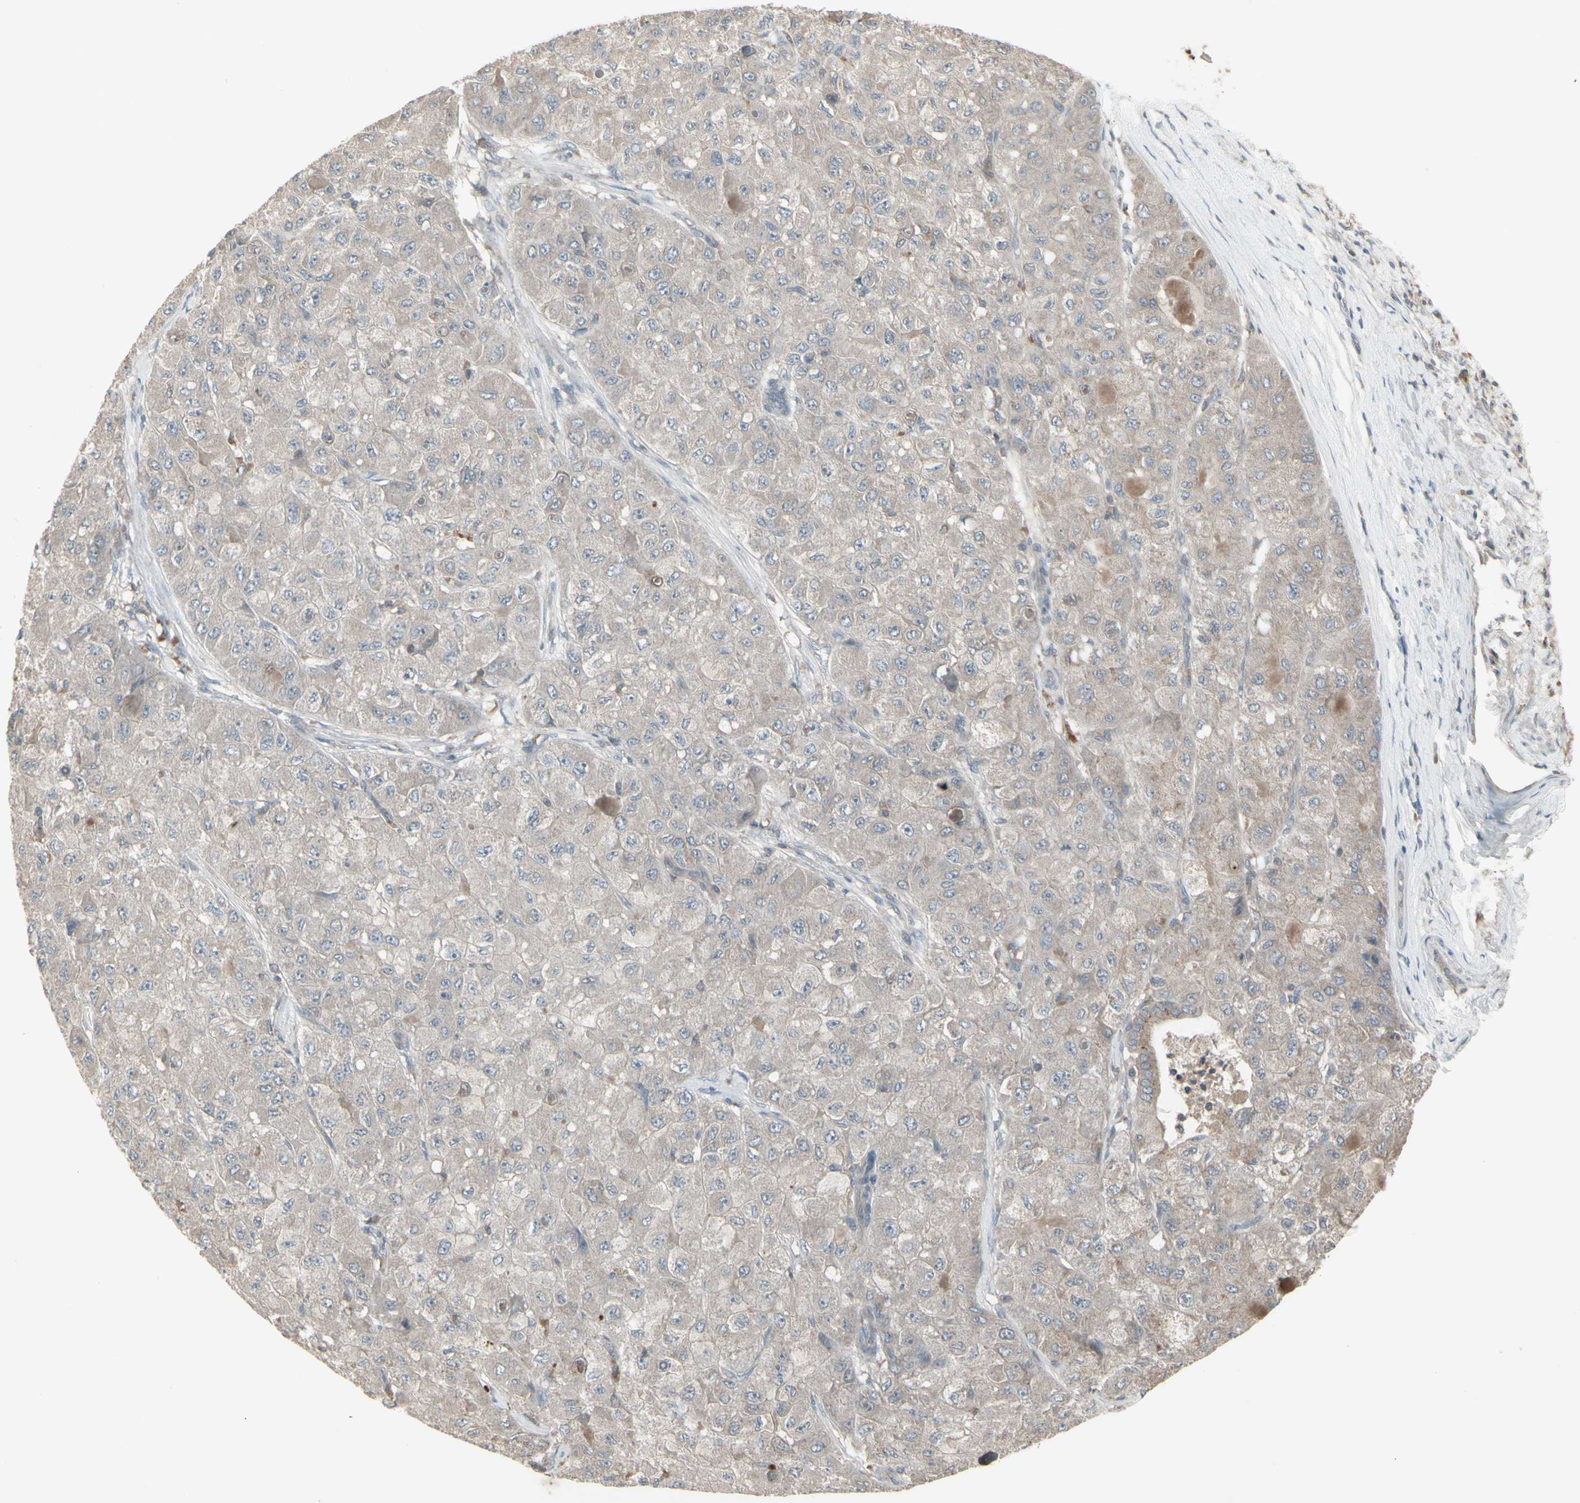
{"staining": {"intensity": "negative", "quantity": "none", "location": "none"}, "tissue": "liver cancer", "cell_type": "Tumor cells", "image_type": "cancer", "snomed": [{"axis": "morphology", "description": "Carcinoma, Hepatocellular, NOS"}, {"axis": "topography", "description": "Liver"}], "caption": "Immunohistochemical staining of human hepatocellular carcinoma (liver) reveals no significant expression in tumor cells. The staining was performed using DAB (3,3'-diaminobenzidine) to visualize the protein expression in brown, while the nuclei were stained in blue with hematoxylin (Magnification: 20x).", "gene": "CSK", "patient": {"sex": "male", "age": 80}}